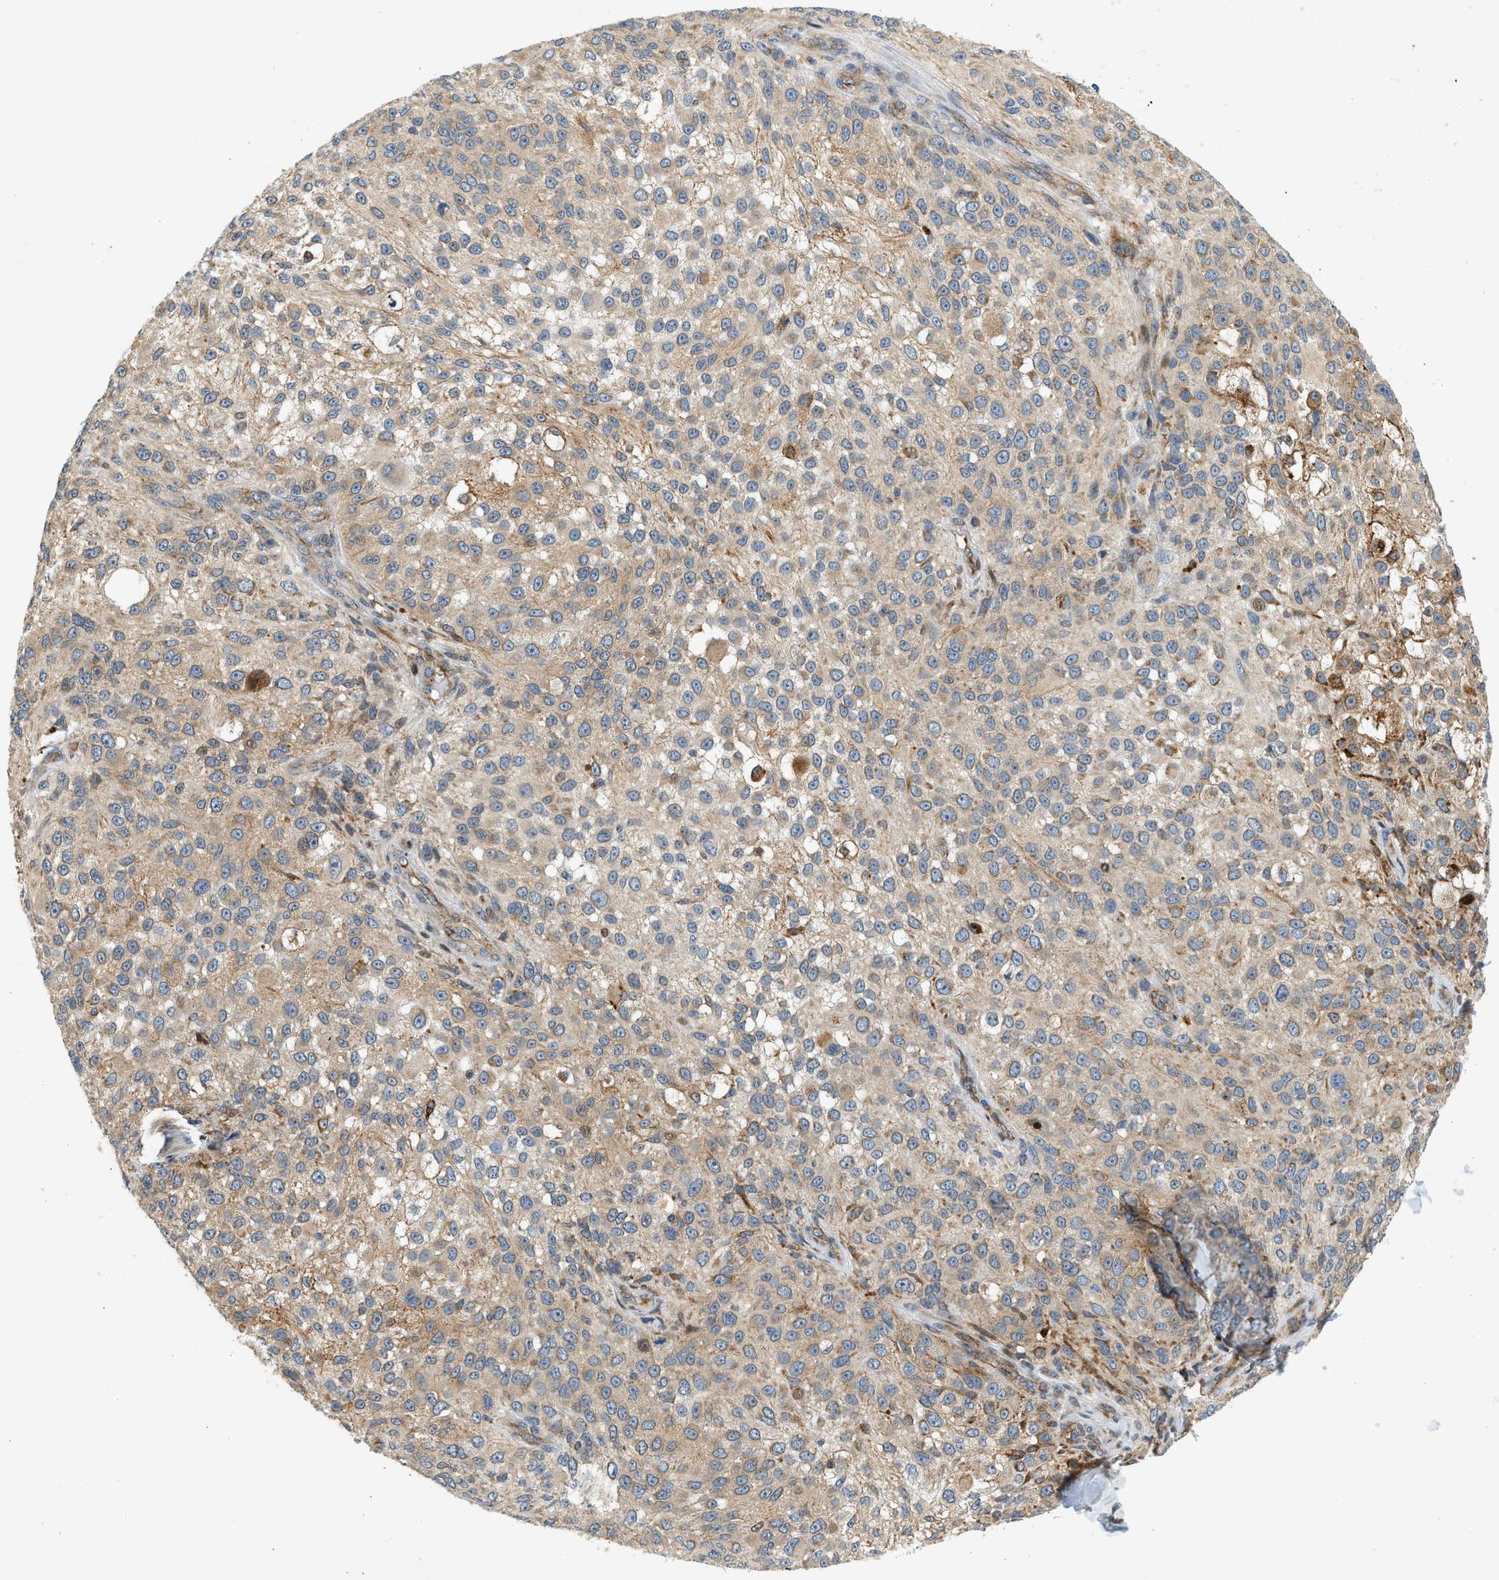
{"staining": {"intensity": "weak", "quantity": ">75%", "location": "cytoplasmic/membranous"}, "tissue": "melanoma", "cell_type": "Tumor cells", "image_type": "cancer", "snomed": [{"axis": "morphology", "description": "Necrosis, NOS"}, {"axis": "morphology", "description": "Malignant melanoma, NOS"}, {"axis": "topography", "description": "Skin"}], "caption": "Immunohistochemical staining of melanoma exhibits low levels of weak cytoplasmic/membranous positivity in about >75% of tumor cells.", "gene": "NRSN2", "patient": {"sex": "female", "age": 87}}